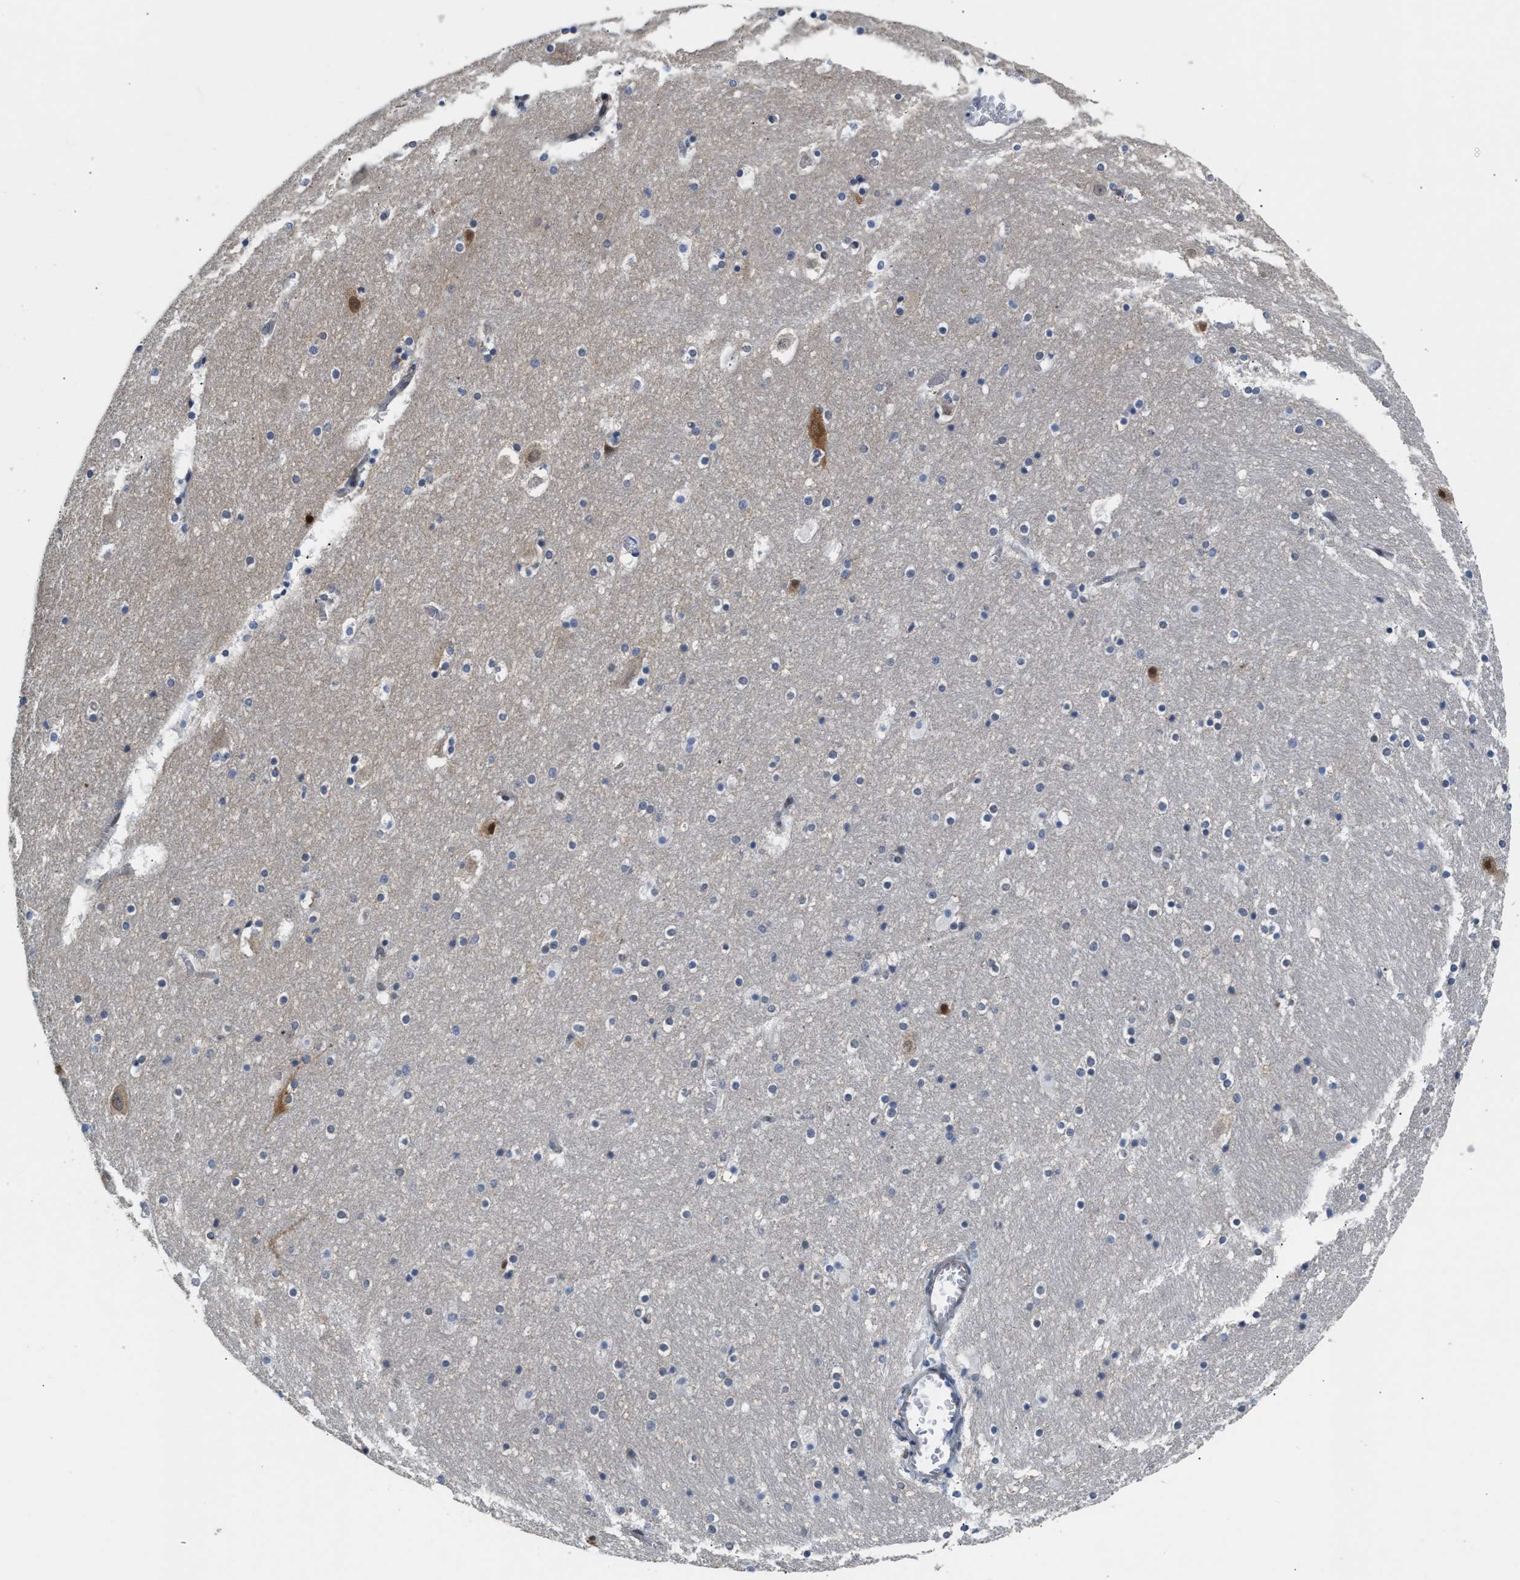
{"staining": {"intensity": "negative", "quantity": "none", "location": "none"}, "tissue": "hippocampus", "cell_type": "Glial cells", "image_type": "normal", "snomed": [{"axis": "morphology", "description": "Normal tissue, NOS"}, {"axis": "topography", "description": "Hippocampus"}], "caption": "Immunohistochemistry image of unremarkable hippocampus: human hippocampus stained with DAB displays no significant protein staining in glial cells.", "gene": "PPM1H", "patient": {"sex": "male", "age": 45}}